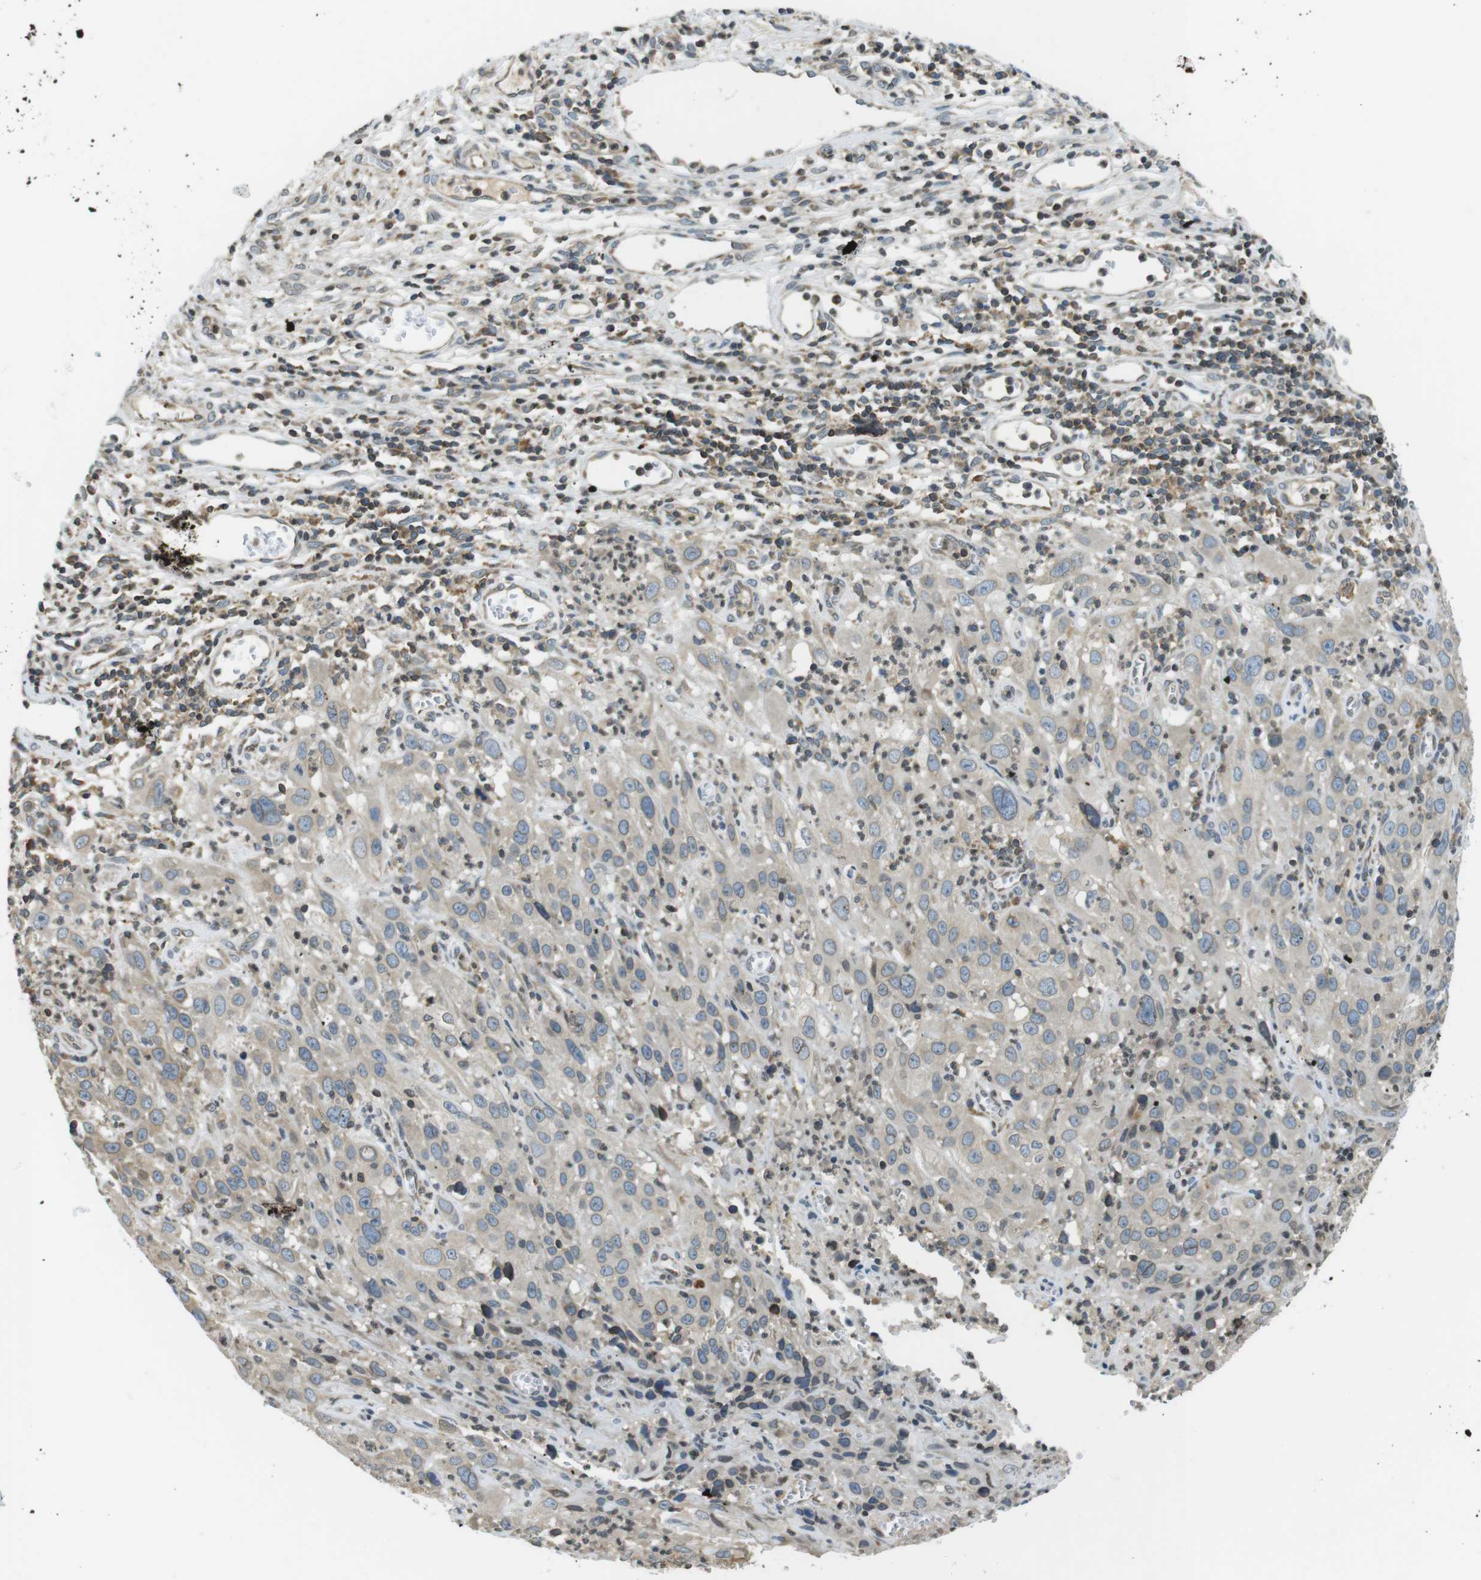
{"staining": {"intensity": "weak", "quantity": "25%-75%", "location": "cytoplasmic/membranous,nuclear"}, "tissue": "cervical cancer", "cell_type": "Tumor cells", "image_type": "cancer", "snomed": [{"axis": "morphology", "description": "Squamous cell carcinoma, NOS"}, {"axis": "topography", "description": "Cervix"}], "caption": "Immunohistochemical staining of squamous cell carcinoma (cervical) displays low levels of weak cytoplasmic/membranous and nuclear protein expression in about 25%-75% of tumor cells.", "gene": "TMX4", "patient": {"sex": "female", "age": 32}}